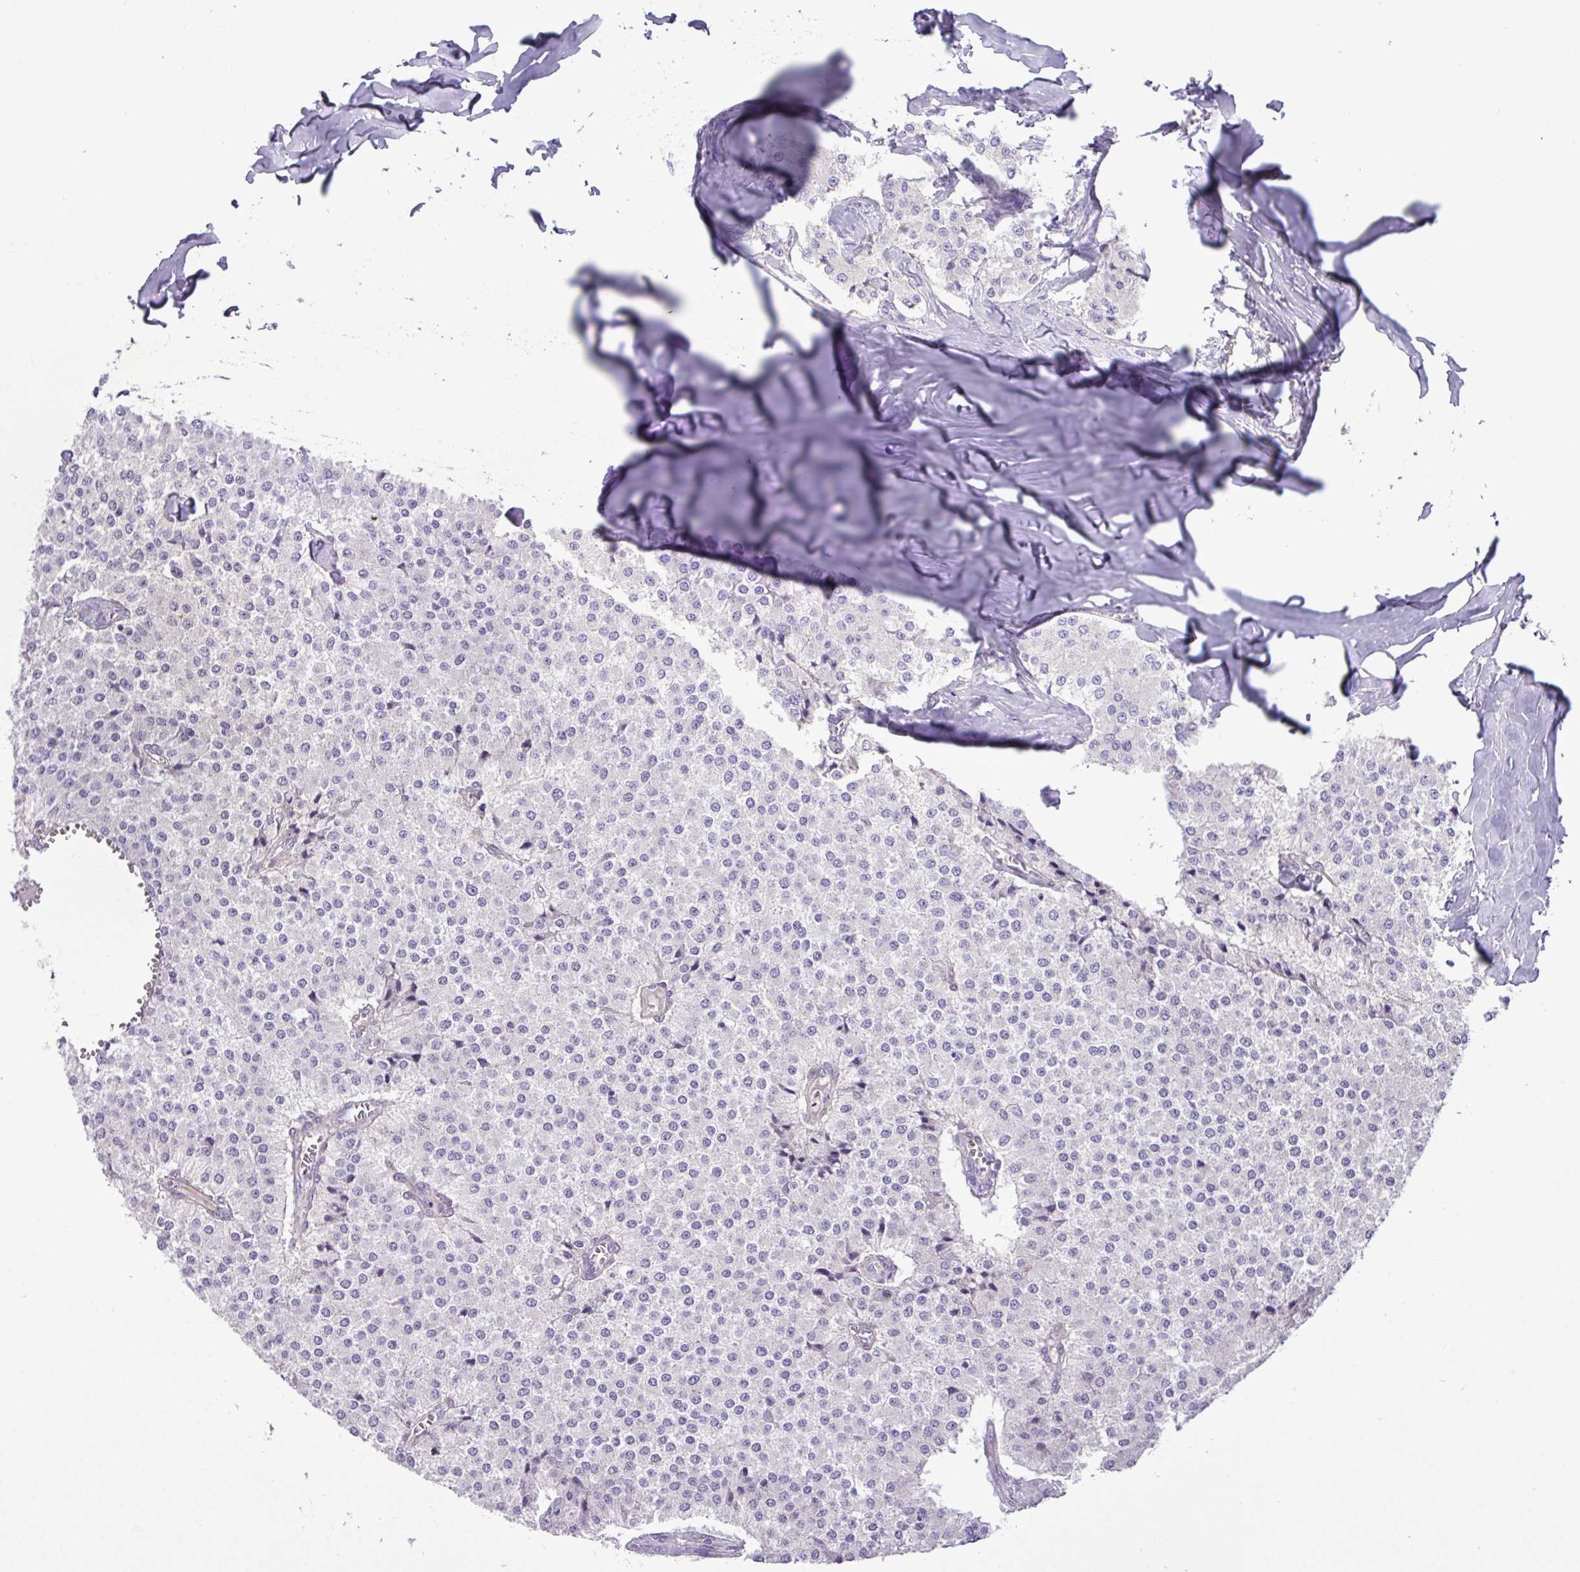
{"staining": {"intensity": "negative", "quantity": "none", "location": "none"}, "tissue": "carcinoid", "cell_type": "Tumor cells", "image_type": "cancer", "snomed": [{"axis": "morphology", "description": "Carcinoid, malignant, NOS"}, {"axis": "topography", "description": "Colon"}], "caption": "This is a photomicrograph of immunohistochemistry (IHC) staining of carcinoid (malignant), which shows no expression in tumor cells.", "gene": "CD248", "patient": {"sex": "female", "age": 52}}